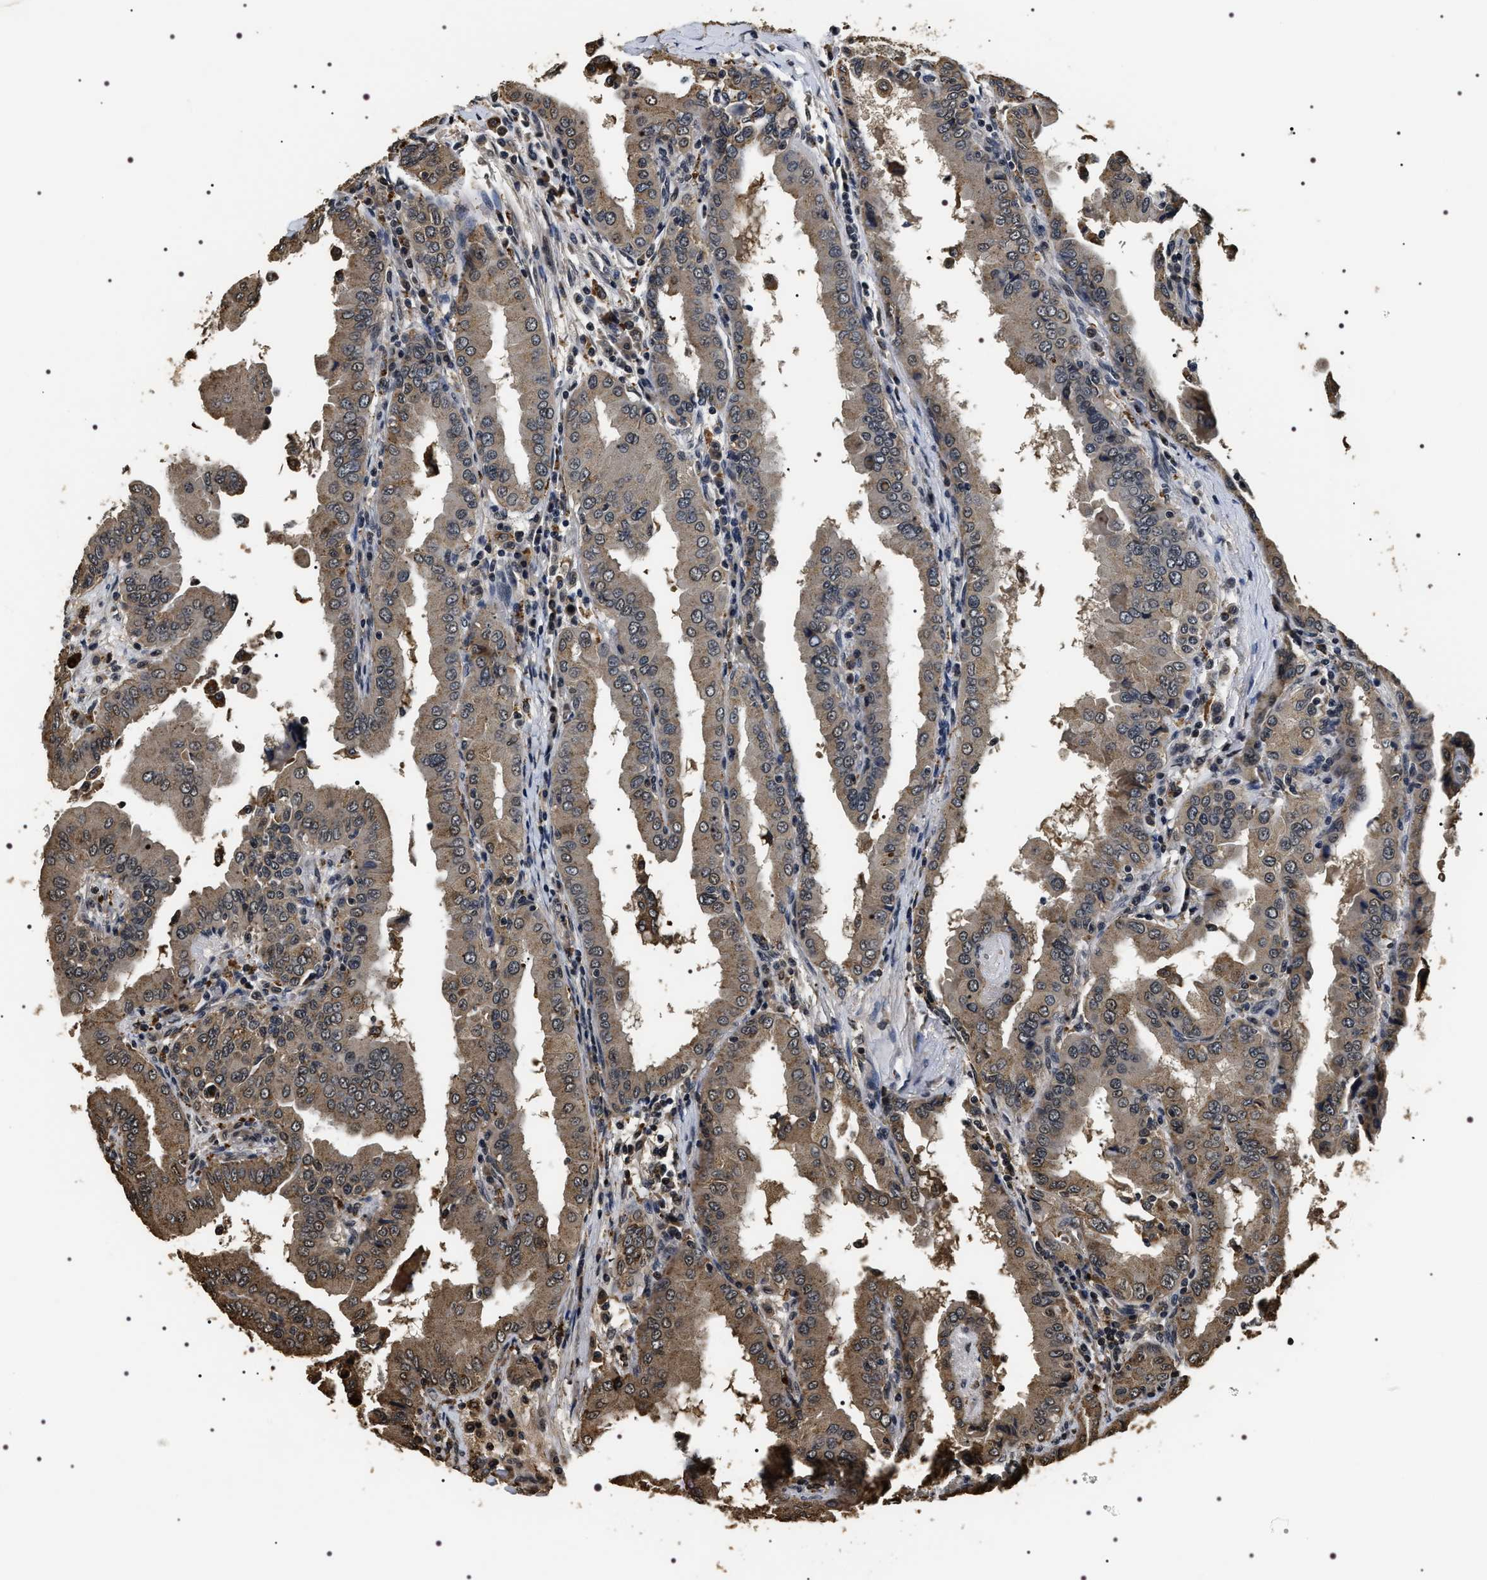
{"staining": {"intensity": "moderate", "quantity": "25%-75%", "location": "cytoplasmic/membranous"}, "tissue": "thyroid cancer", "cell_type": "Tumor cells", "image_type": "cancer", "snomed": [{"axis": "morphology", "description": "Papillary adenocarcinoma, NOS"}, {"axis": "topography", "description": "Thyroid gland"}], "caption": "Thyroid cancer stained for a protein (brown) shows moderate cytoplasmic/membranous positive expression in approximately 25%-75% of tumor cells.", "gene": "ARHGAP22", "patient": {"sex": "male", "age": 33}}